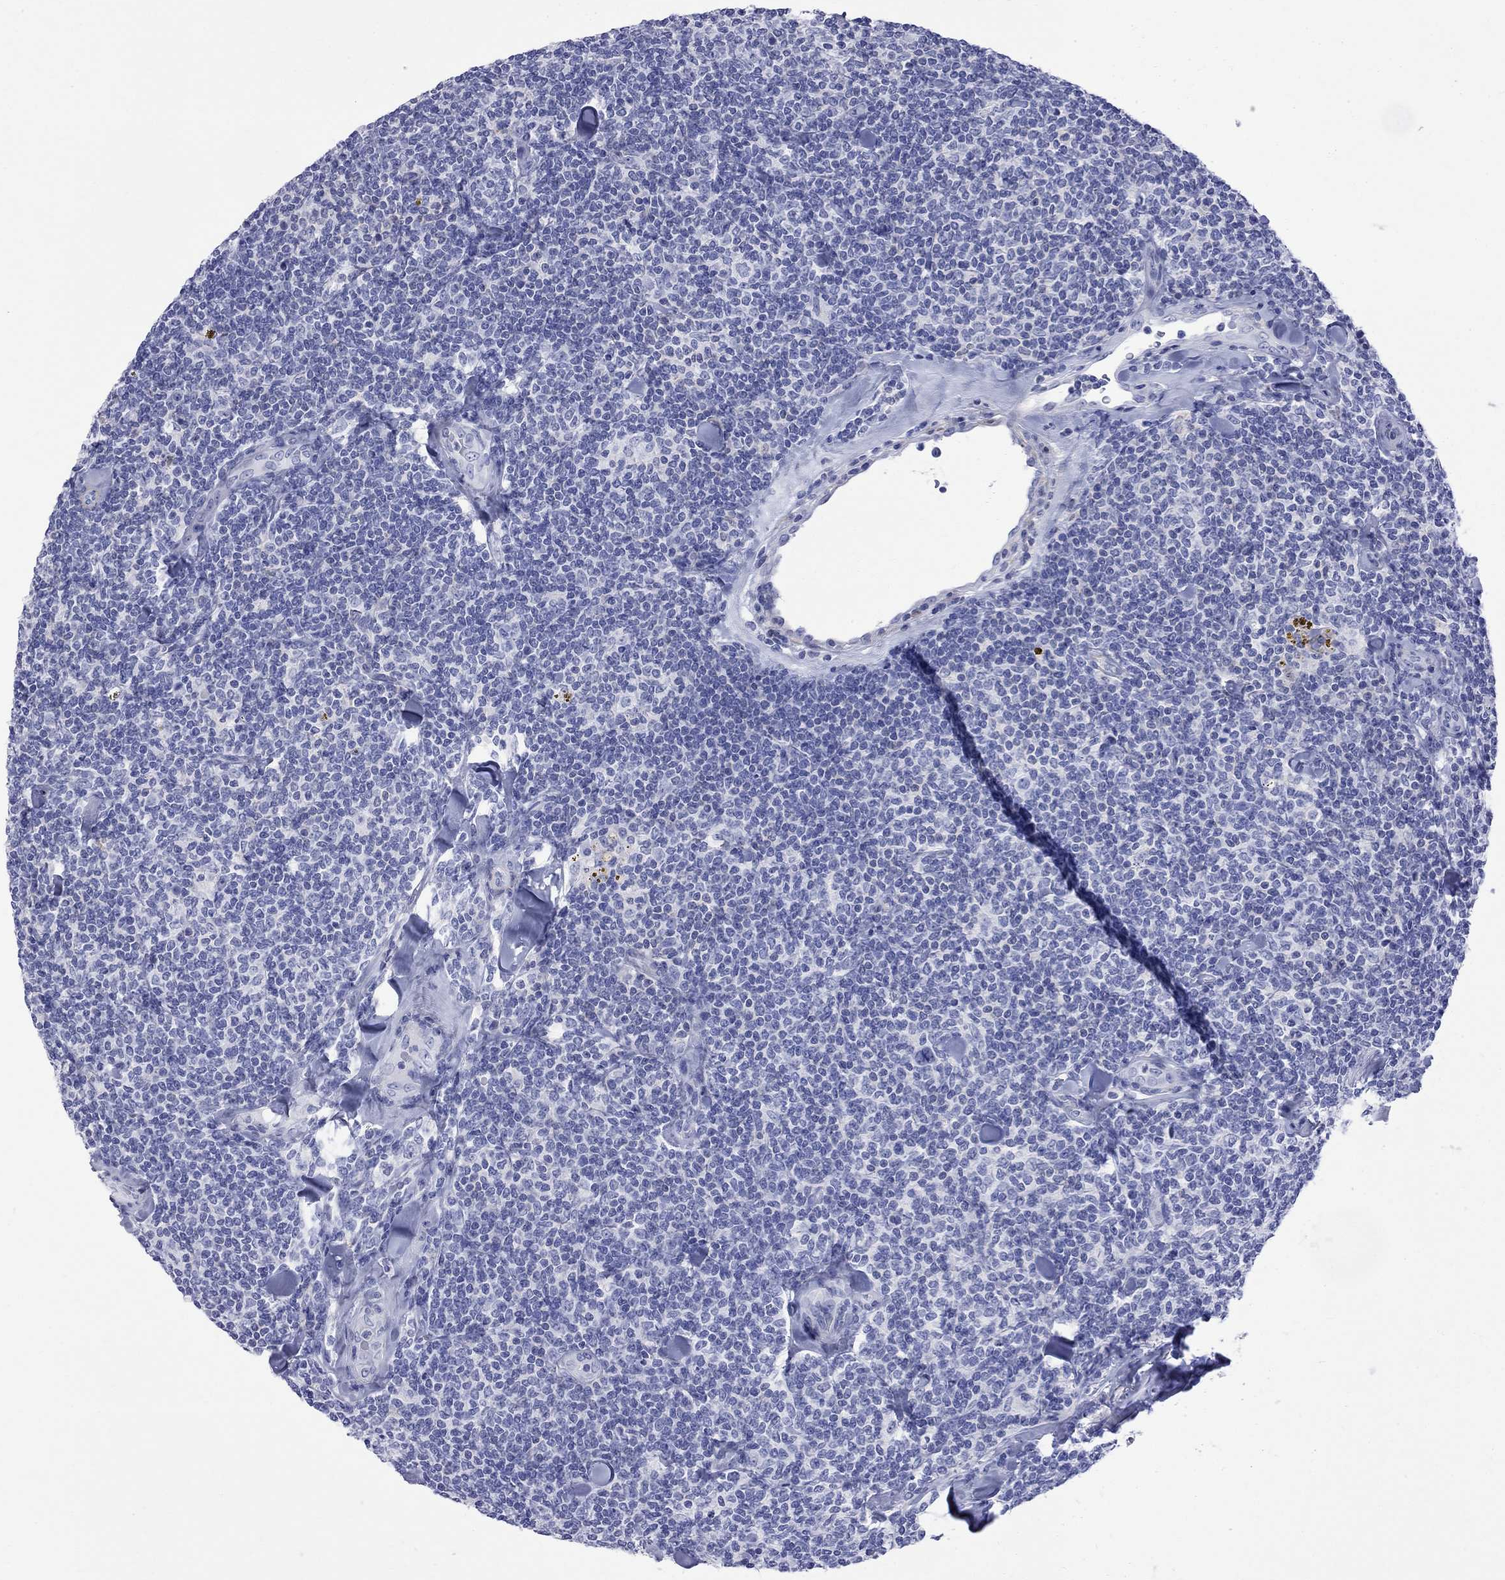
{"staining": {"intensity": "negative", "quantity": "none", "location": "none"}, "tissue": "lymphoma", "cell_type": "Tumor cells", "image_type": "cancer", "snomed": [{"axis": "morphology", "description": "Malignant lymphoma, non-Hodgkin's type, Low grade"}, {"axis": "topography", "description": "Lymph node"}], "caption": "IHC photomicrograph of malignant lymphoma, non-Hodgkin's type (low-grade) stained for a protein (brown), which reveals no positivity in tumor cells. (Stains: DAB IHC with hematoxylin counter stain, Microscopy: brightfield microscopy at high magnification).", "gene": "S100A3", "patient": {"sex": "female", "age": 56}}